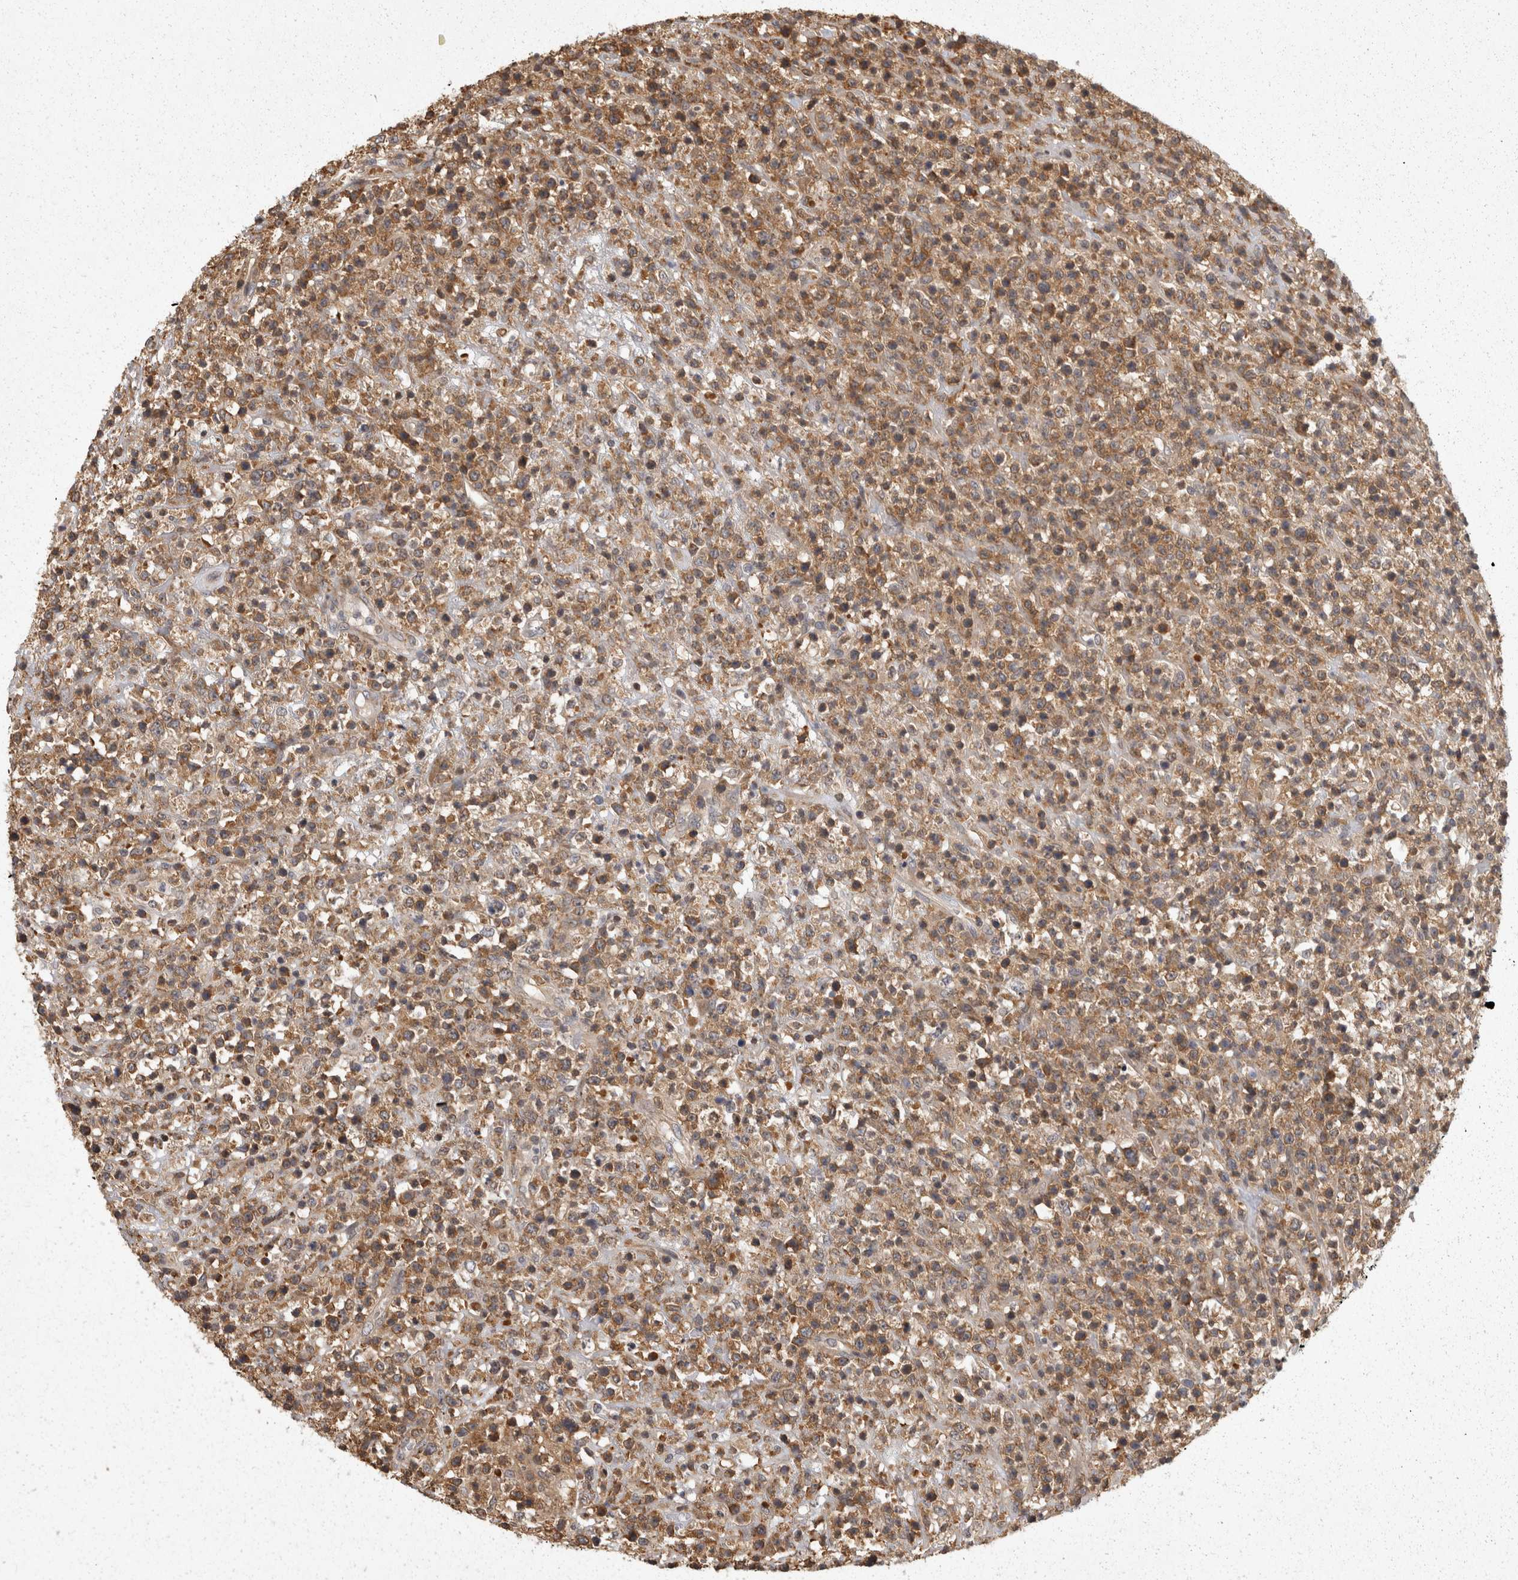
{"staining": {"intensity": "moderate", "quantity": ">75%", "location": "cytoplasmic/membranous"}, "tissue": "lymphoma", "cell_type": "Tumor cells", "image_type": "cancer", "snomed": [{"axis": "morphology", "description": "Malignant lymphoma, non-Hodgkin's type, High grade"}, {"axis": "topography", "description": "Colon"}], "caption": "High-power microscopy captured an immunohistochemistry (IHC) photomicrograph of high-grade malignant lymphoma, non-Hodgkin's type, revealing moderate cytoplasmic/membranous positivity in about >75% of tumor cells.", "gene": "ACAT2", "patient": {"sex": "female", "age": 53}}